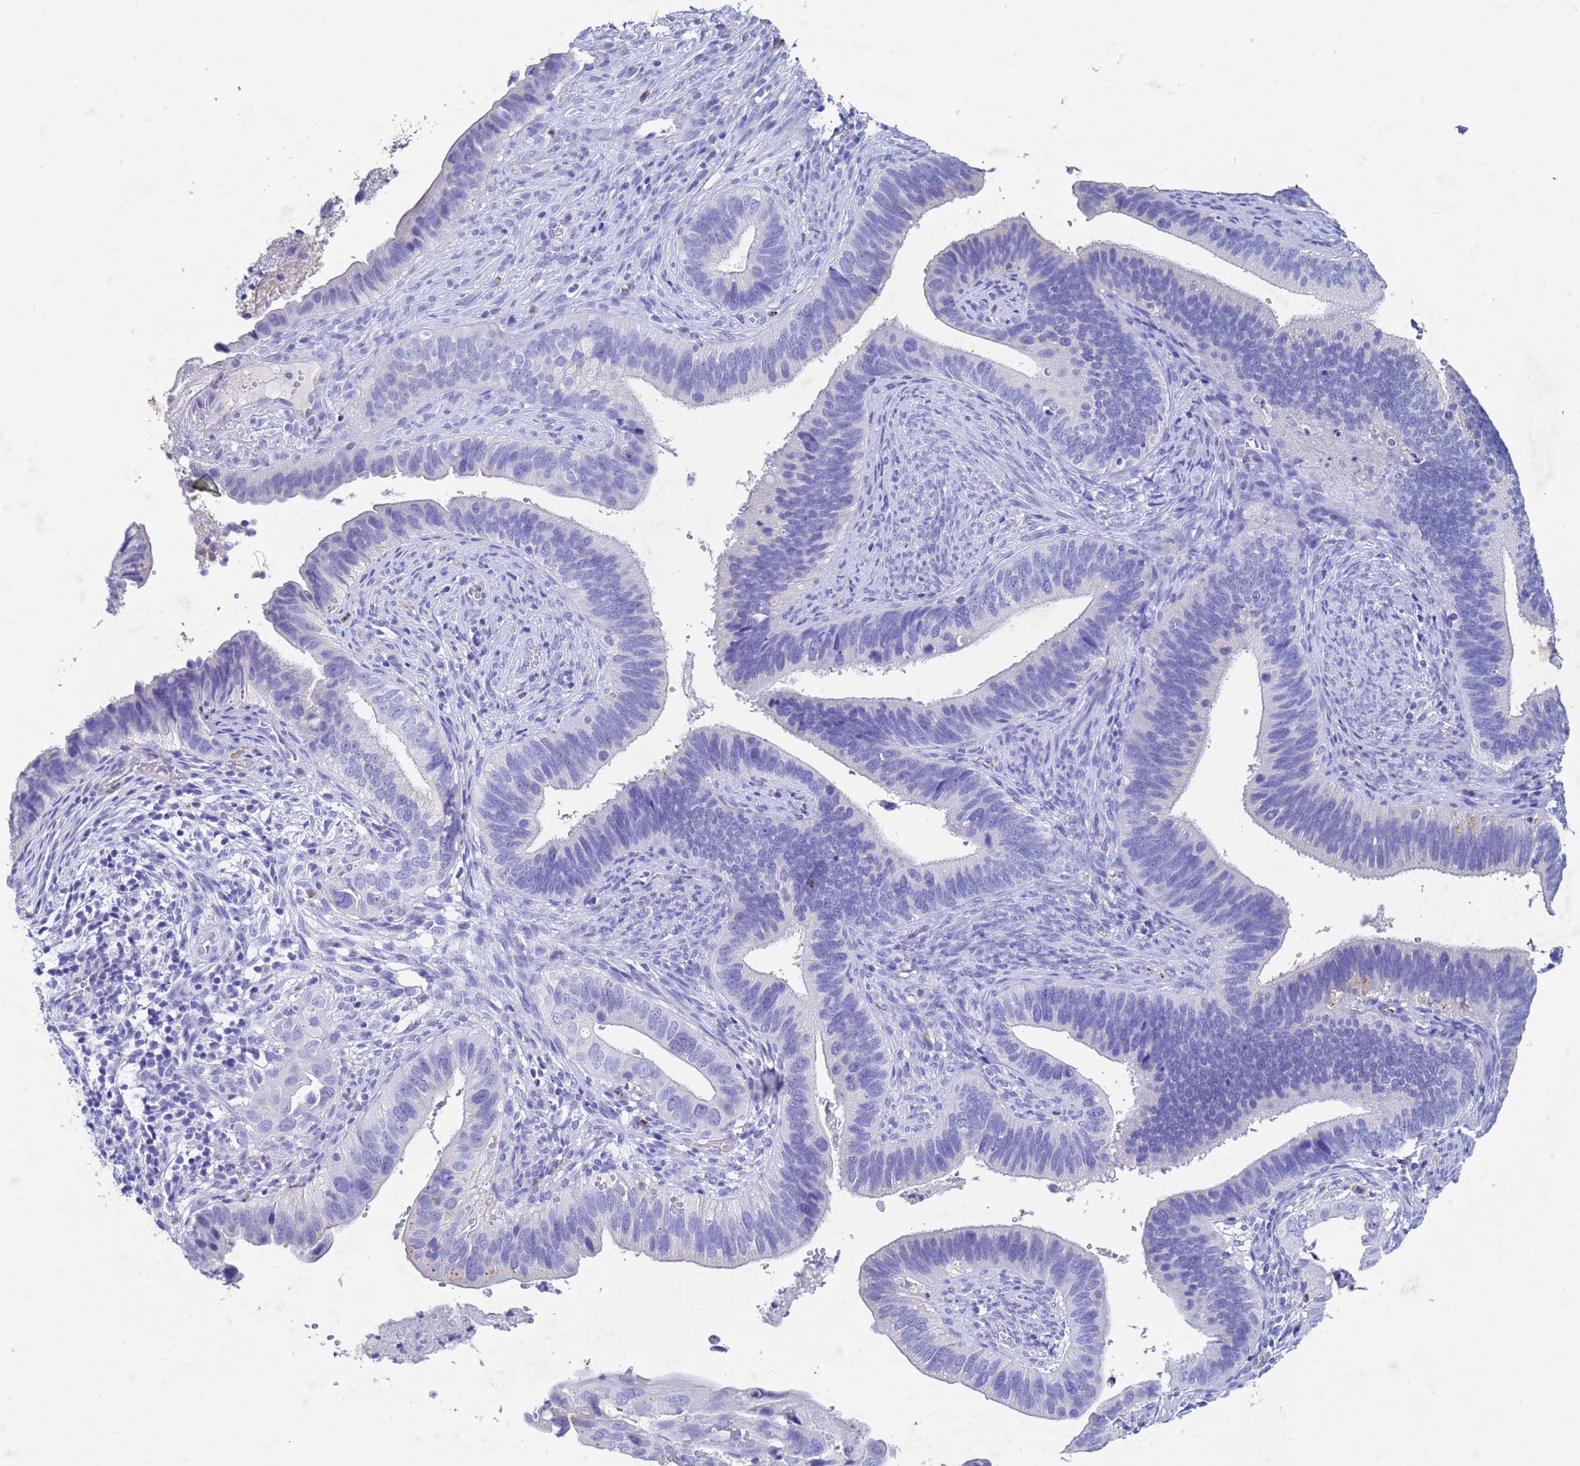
{"staining": {"intensity": "negative", "quantity": "none", "location": "none"}, "tissue": "cervical cancer", "cell_type": "Tumor cells", "image_type": "cancer", "snomed": [{"axis": "morphology", "description": "Adenocarcinoma, NOS"}, {"axis": "topography", "description": "Cervix"}], "caption": "Immunohistochemistry micrograph of human cervical cancer stained for a protein (brown), which shows no staining in tumor cells.", "gene": "CSTB", "patient": {"sex": "female", "age": 42}}